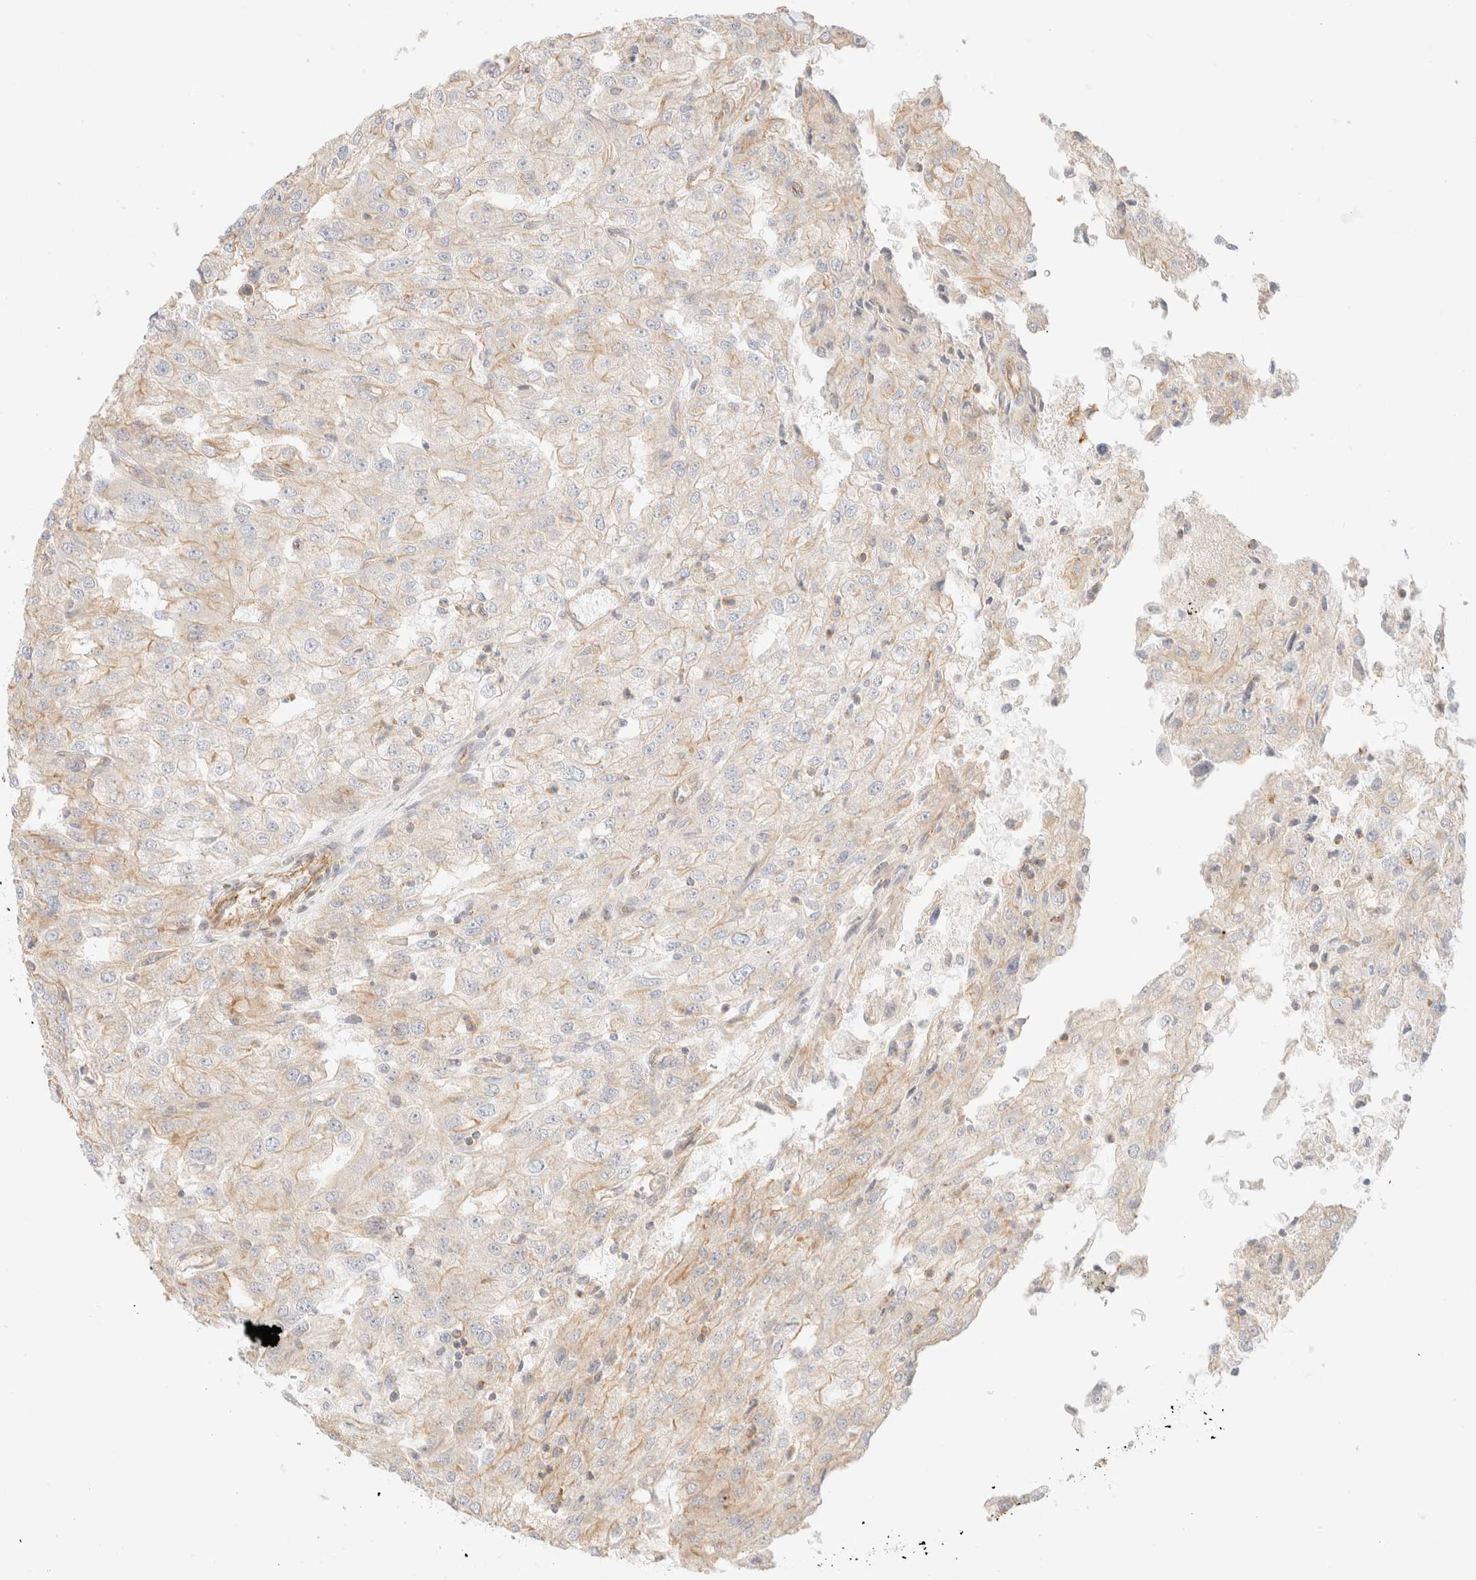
{"staining": {"intensity": "weak", "quantity": "<25%", "location": "cytoplasmic/membranous"}, "tissue": "renal cancer", "cell_type": "Tumor cells", "image_type": "cancer", "snomed": [{"axis": "morphology", "description": "Adenocarcinoma, NOS"}, {"axis": "topography", "description": "Kidney"}], "caption": "IHC histopathology image of neoplastic tissue: renal adenocarcinoma stained with DAB (3,3'-diaminobenzidine) exhibits no significant protein expression in tumor cells.", "gene": "MYO10", "patient": {"sex": "female", "age": 54}}